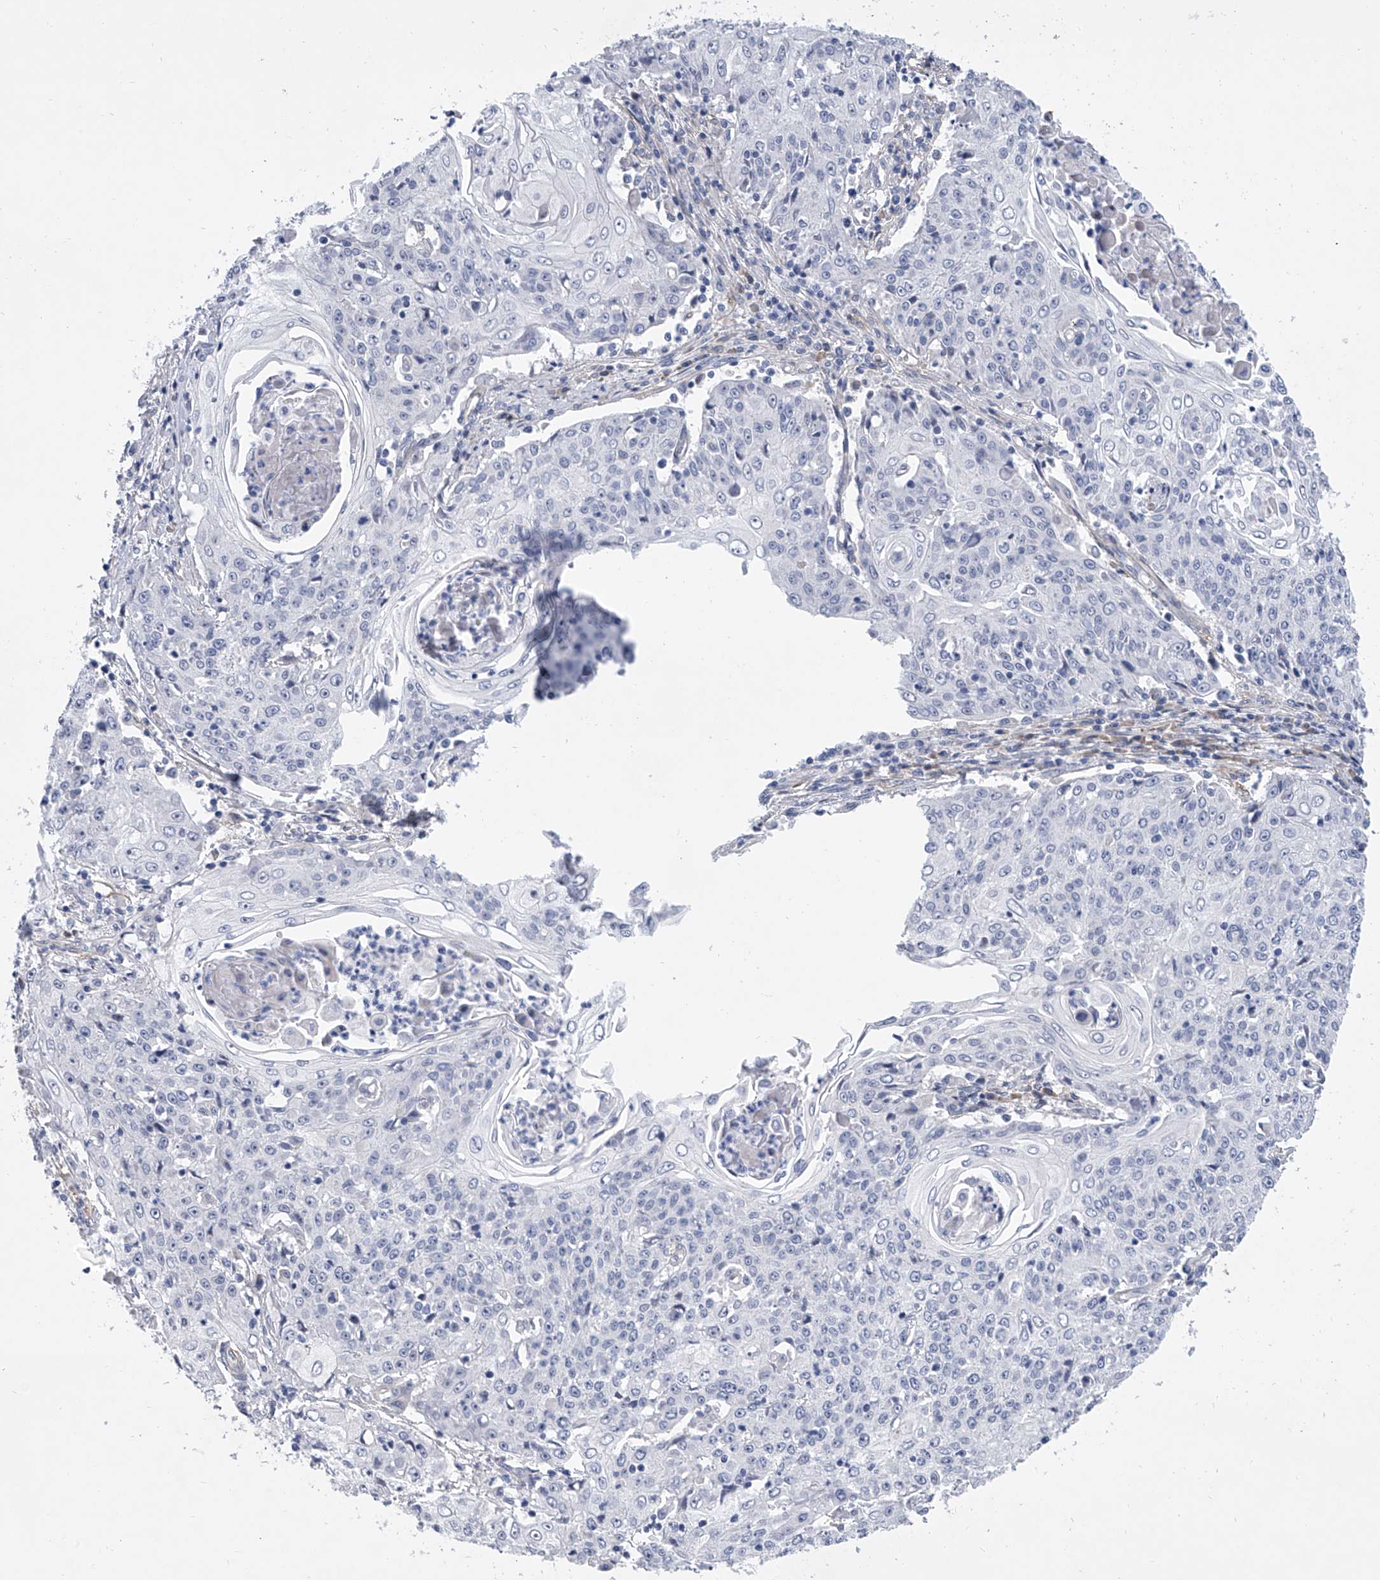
{"staining": {"intensity": "negative", "quantity": "none", "location": "none"}, "tissue": "cervical cancer", "cell_type": "Tumor cells", "image_type": "cancer", "snomed": [{"axis": "morphology", "description": "Squamous cell carcinoma, NOS"}, {"axis": "topography", "description": "Cervix"}], "caption": "The photomicrograph reveals no significant expression in tumor cells of cervical cancer (squamous cell carcinoma).", "gene": "ALG14", "patient": {"sex": "female", "age": 48}}